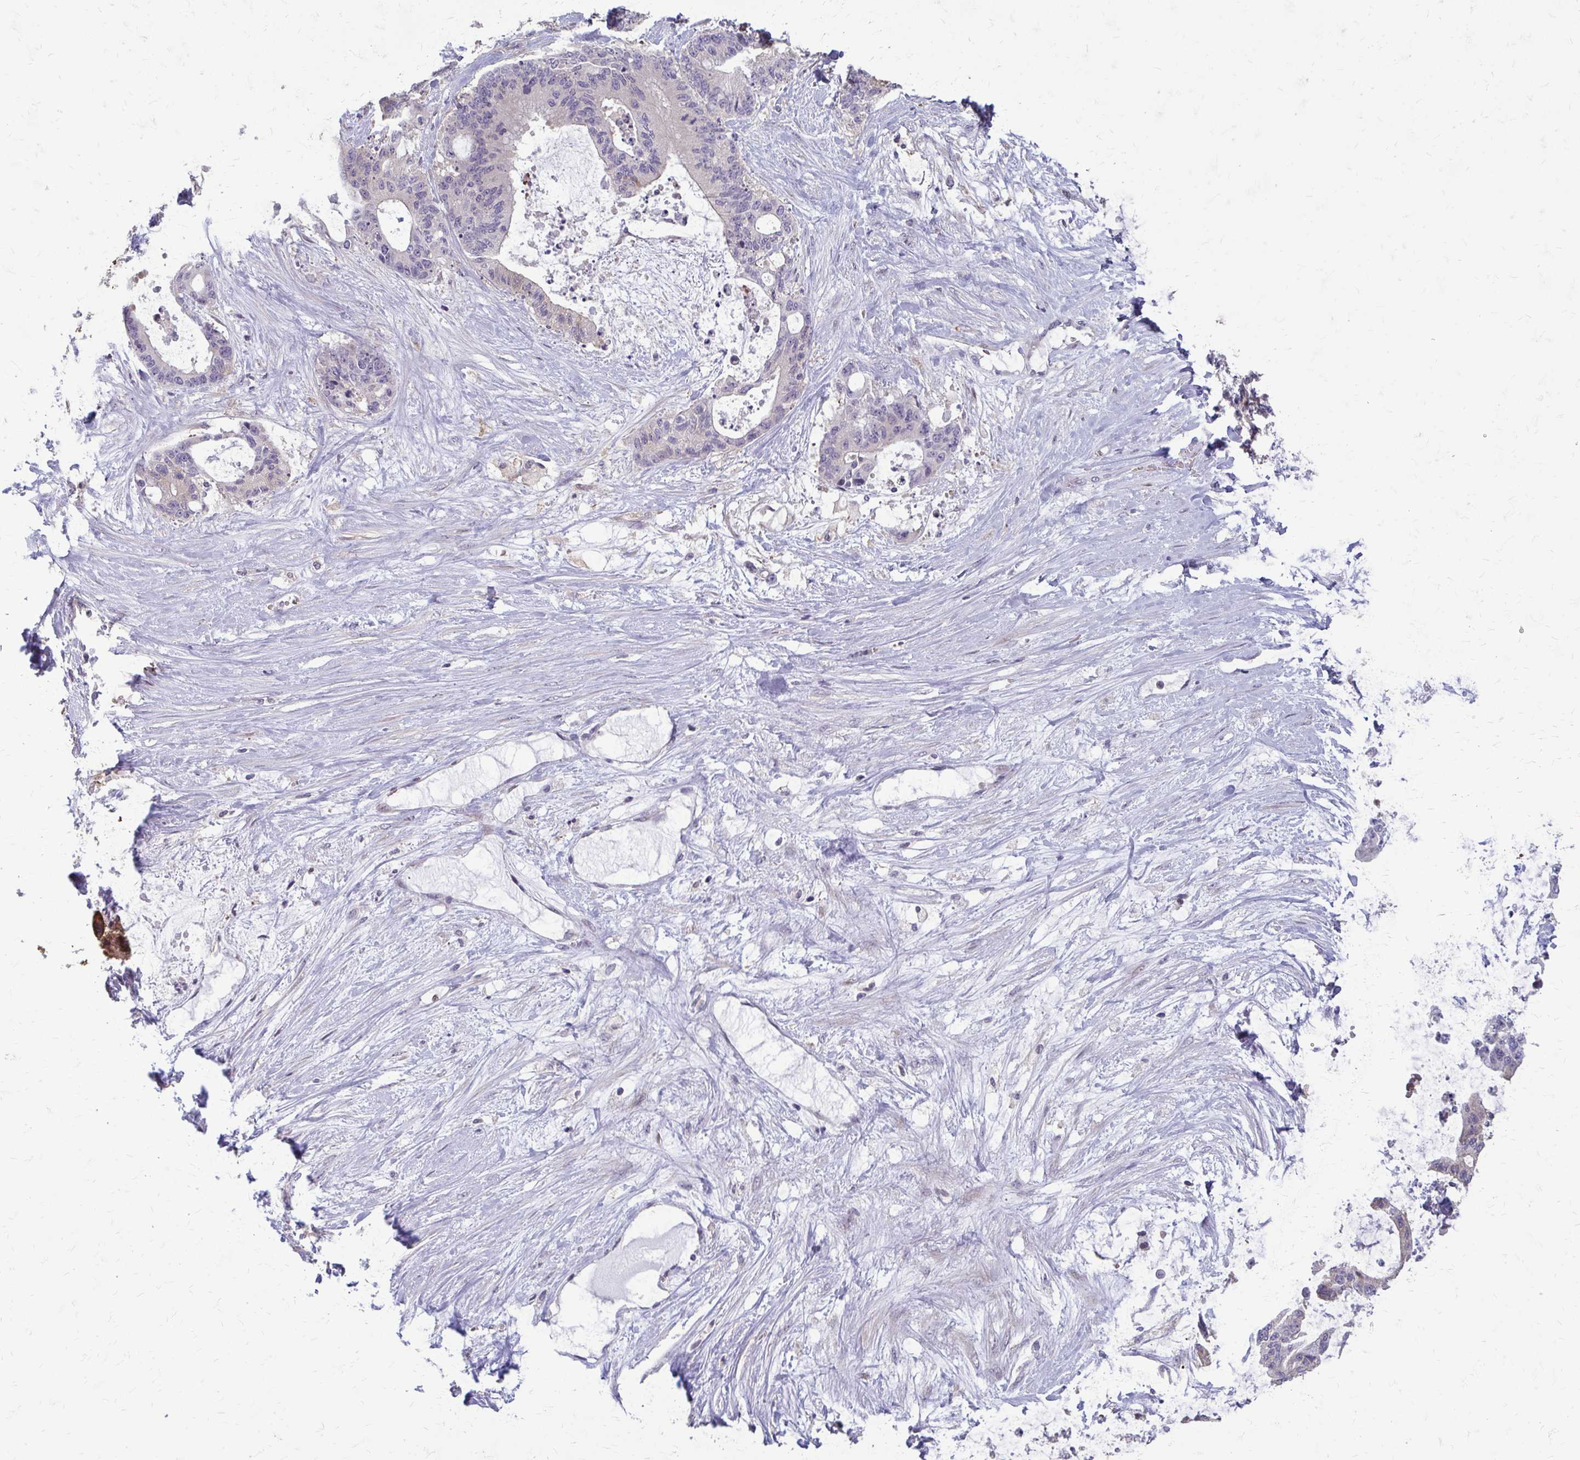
{"staining": {"intensity": "negative", "quantity": "none", "location": "none"}, "tissue": "liver cancer", "cell_type": "Tumor cells", "image_type": "cancer", "snomed": [{"axis": "morphology", "description": "Normal tissue, NOS"}, {"axis": "morphology", "description": "Cholangiocarcinoma"}, {"axis": "topography", "description": "Liver"}, {"axis": "topography", "description": "Peripheral nerve tissue"}], "caption": "DAB immunohistochemical staining of human cholangiocarcinoma (liver) displays no significant positivity in tumor cells. (DAB immunohistochemistry (IHC) visualized using brightfield microscopy, high magnification).", "gene": "ZNF34", "patient": {"sex": "female", "age": 73}}